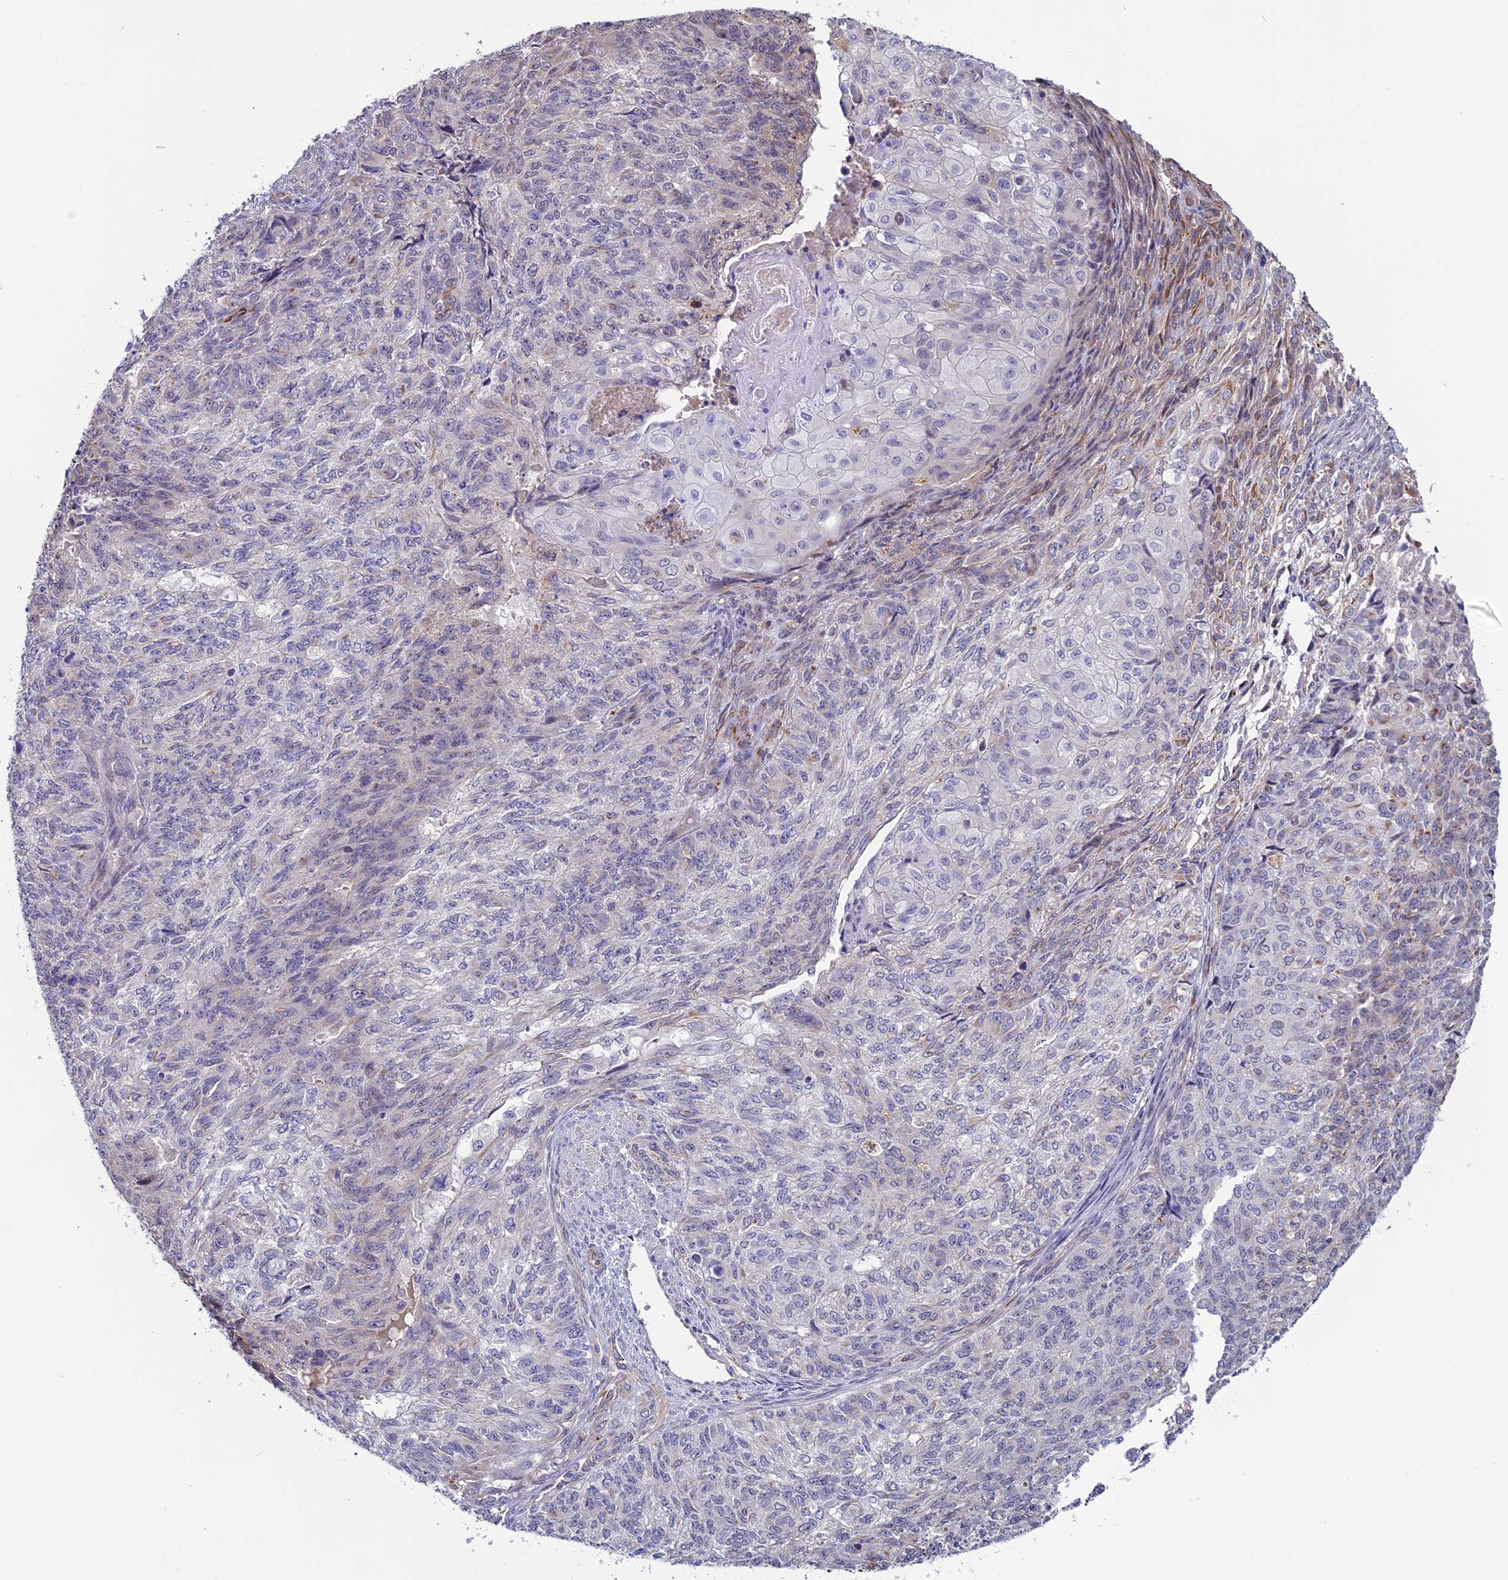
{"staining": {"intensity": "negative", "quantity": "none", "location": "none"}, "tissue": "endometrial cancer", "cell_type": "Tumor cells", "image_type": "cancer", "snomed": [{"axis": "morphology", "description": "Adenocarcinoma, NOS"}, {"axis": "topography", "description": "Endometrium"}], "caption": "Adenocarcinoma (endometrial) stained for a protein using IHC displays no staining tumor cells.", "gene": "PDILT", "patient": {"sex": "female", "age": 32}}